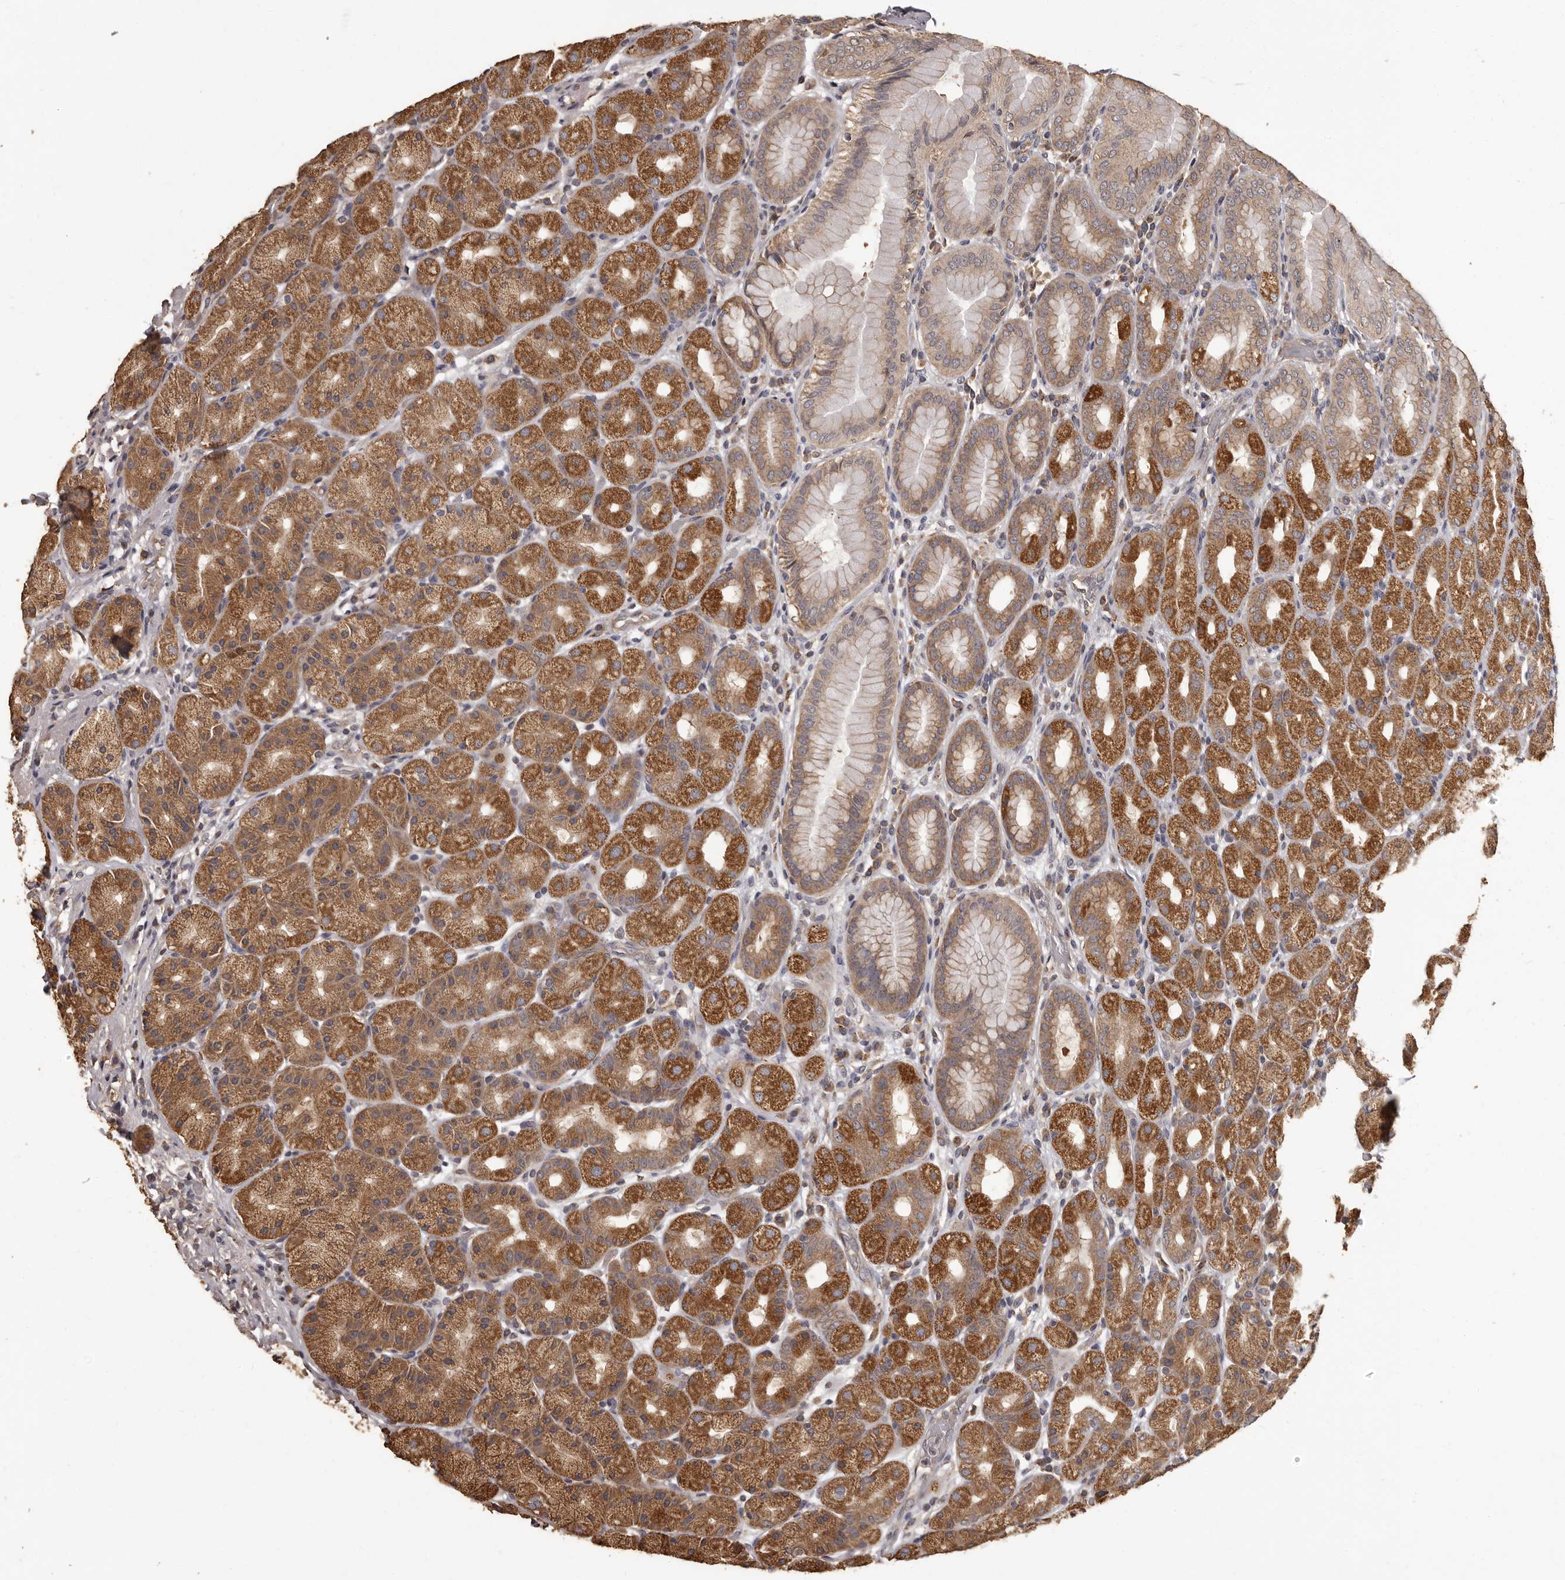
{"staining": {"intensity": "moderate", "quantity": ">75%", "location": "cytoplasmic/membranous"}, "tissue": "stomach", "cell_type": "Glandular cells", "image_type": "normal", "snomed": [{"axis": "morphology", "description": "Normal tissue, NOS"}, {"axis": "topography", "description": "Stomach, upper"}], "caption": "Immunohistochemistry of normal human stomach reveals medium levels of moderate cytoplasmic/membranous positivity in about >75% of glandular cells. (DAB (3,3'-diaminobenzidine) = brown stain, brightfield microscopy at high magnification).", "gene": "MGAT5", "patient": {"sex": "male", "age": 68}}